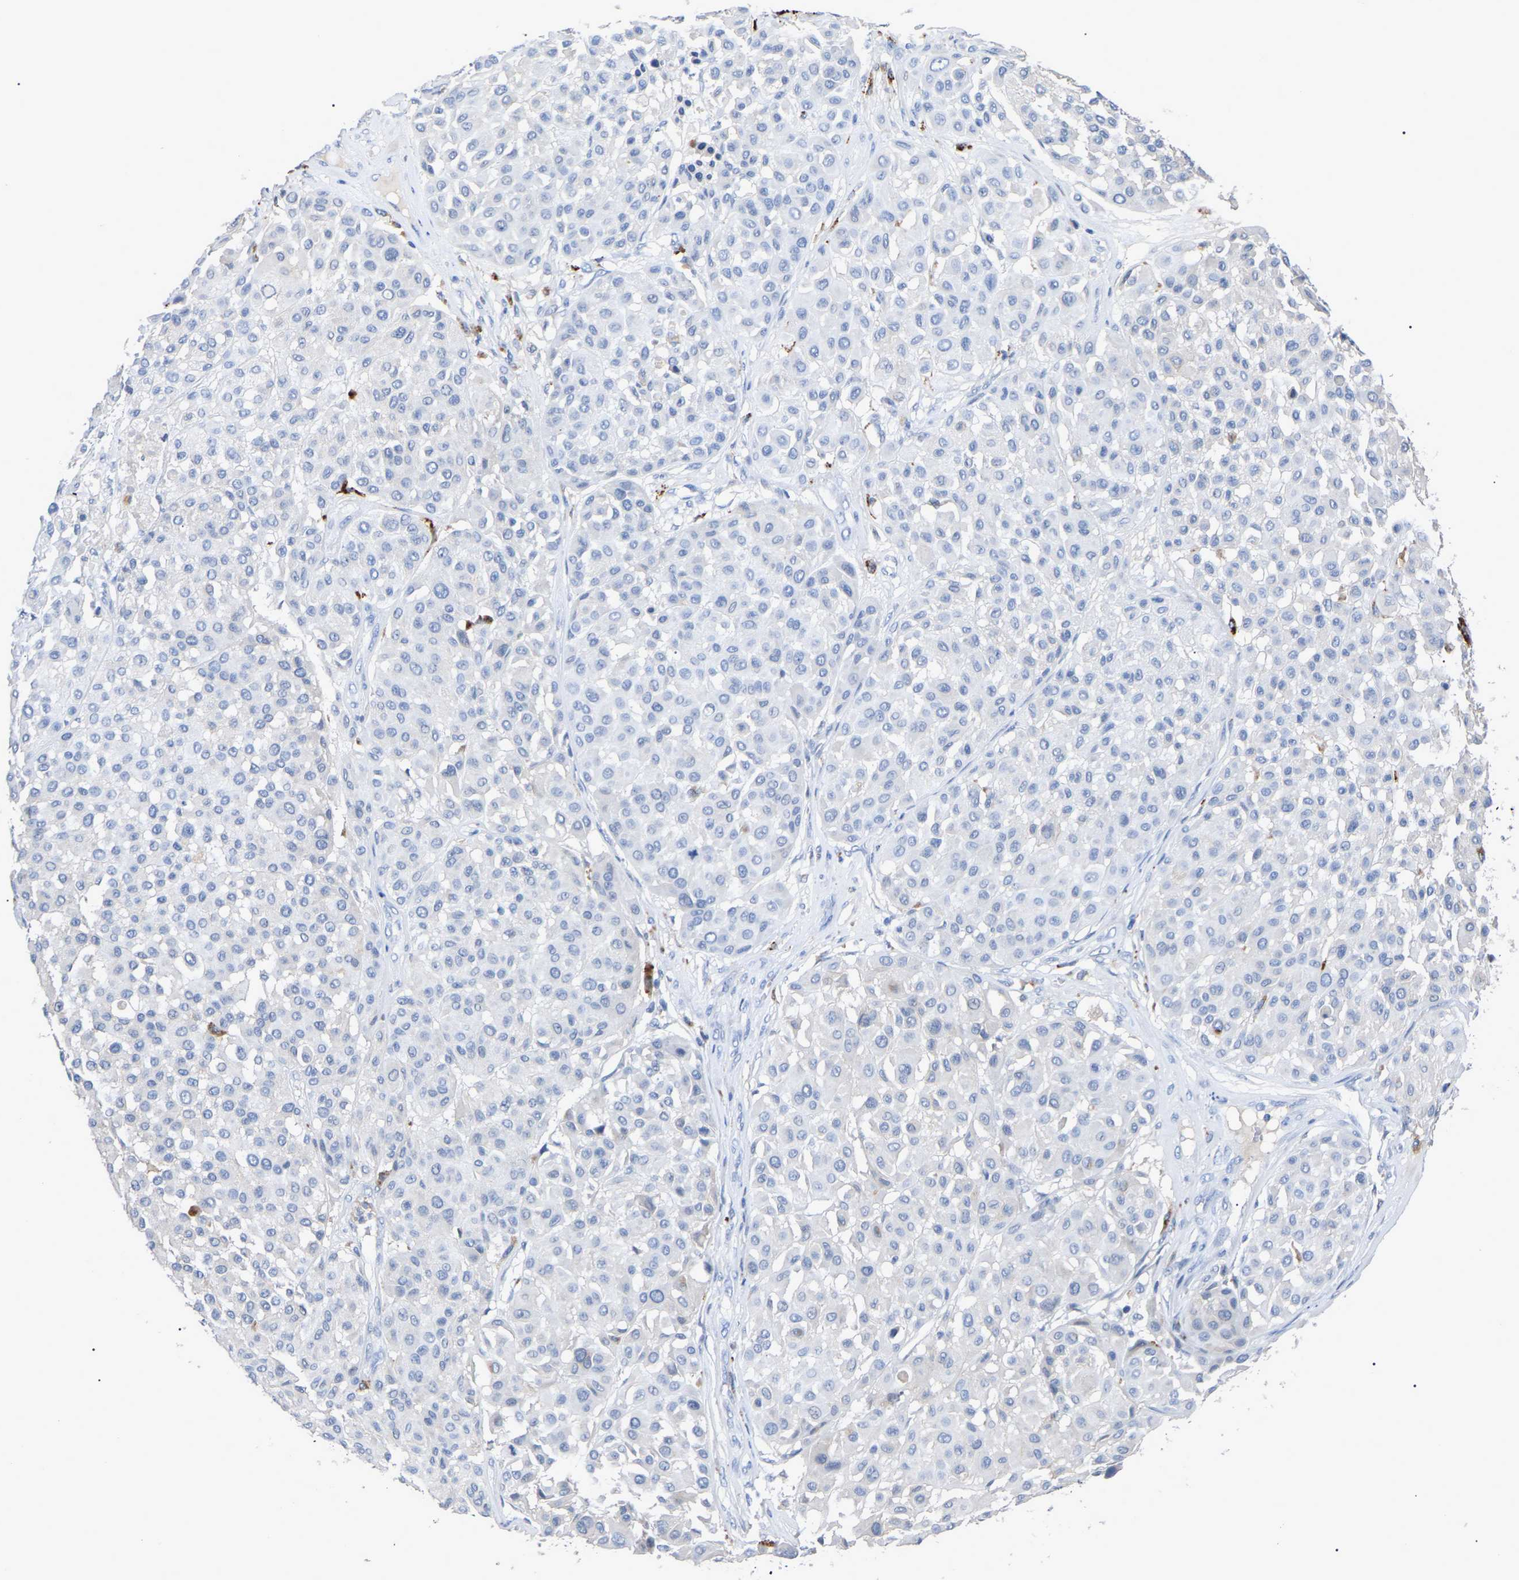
{"staining": {"intensity": "negative", "quantity": "none", "location": "none"}, "tissue": "melanoma", "cell_type": "Tumor cells", "image_type": "cancer", "snomed": [{"axis": "morphology", "description": "Malignant melanoma, Metastatic site"}, {"axis": "topography", "description": "Soft tissue"}], "caption": "An immunohistochemistry (IHC) image of malignant melanoma (metastatic site) is shown. There is no staining in tumor cells of malignant melanoma (metastatic site).", "gene": "SMPD2", "patient": {"sex": "male", "age": 41}}